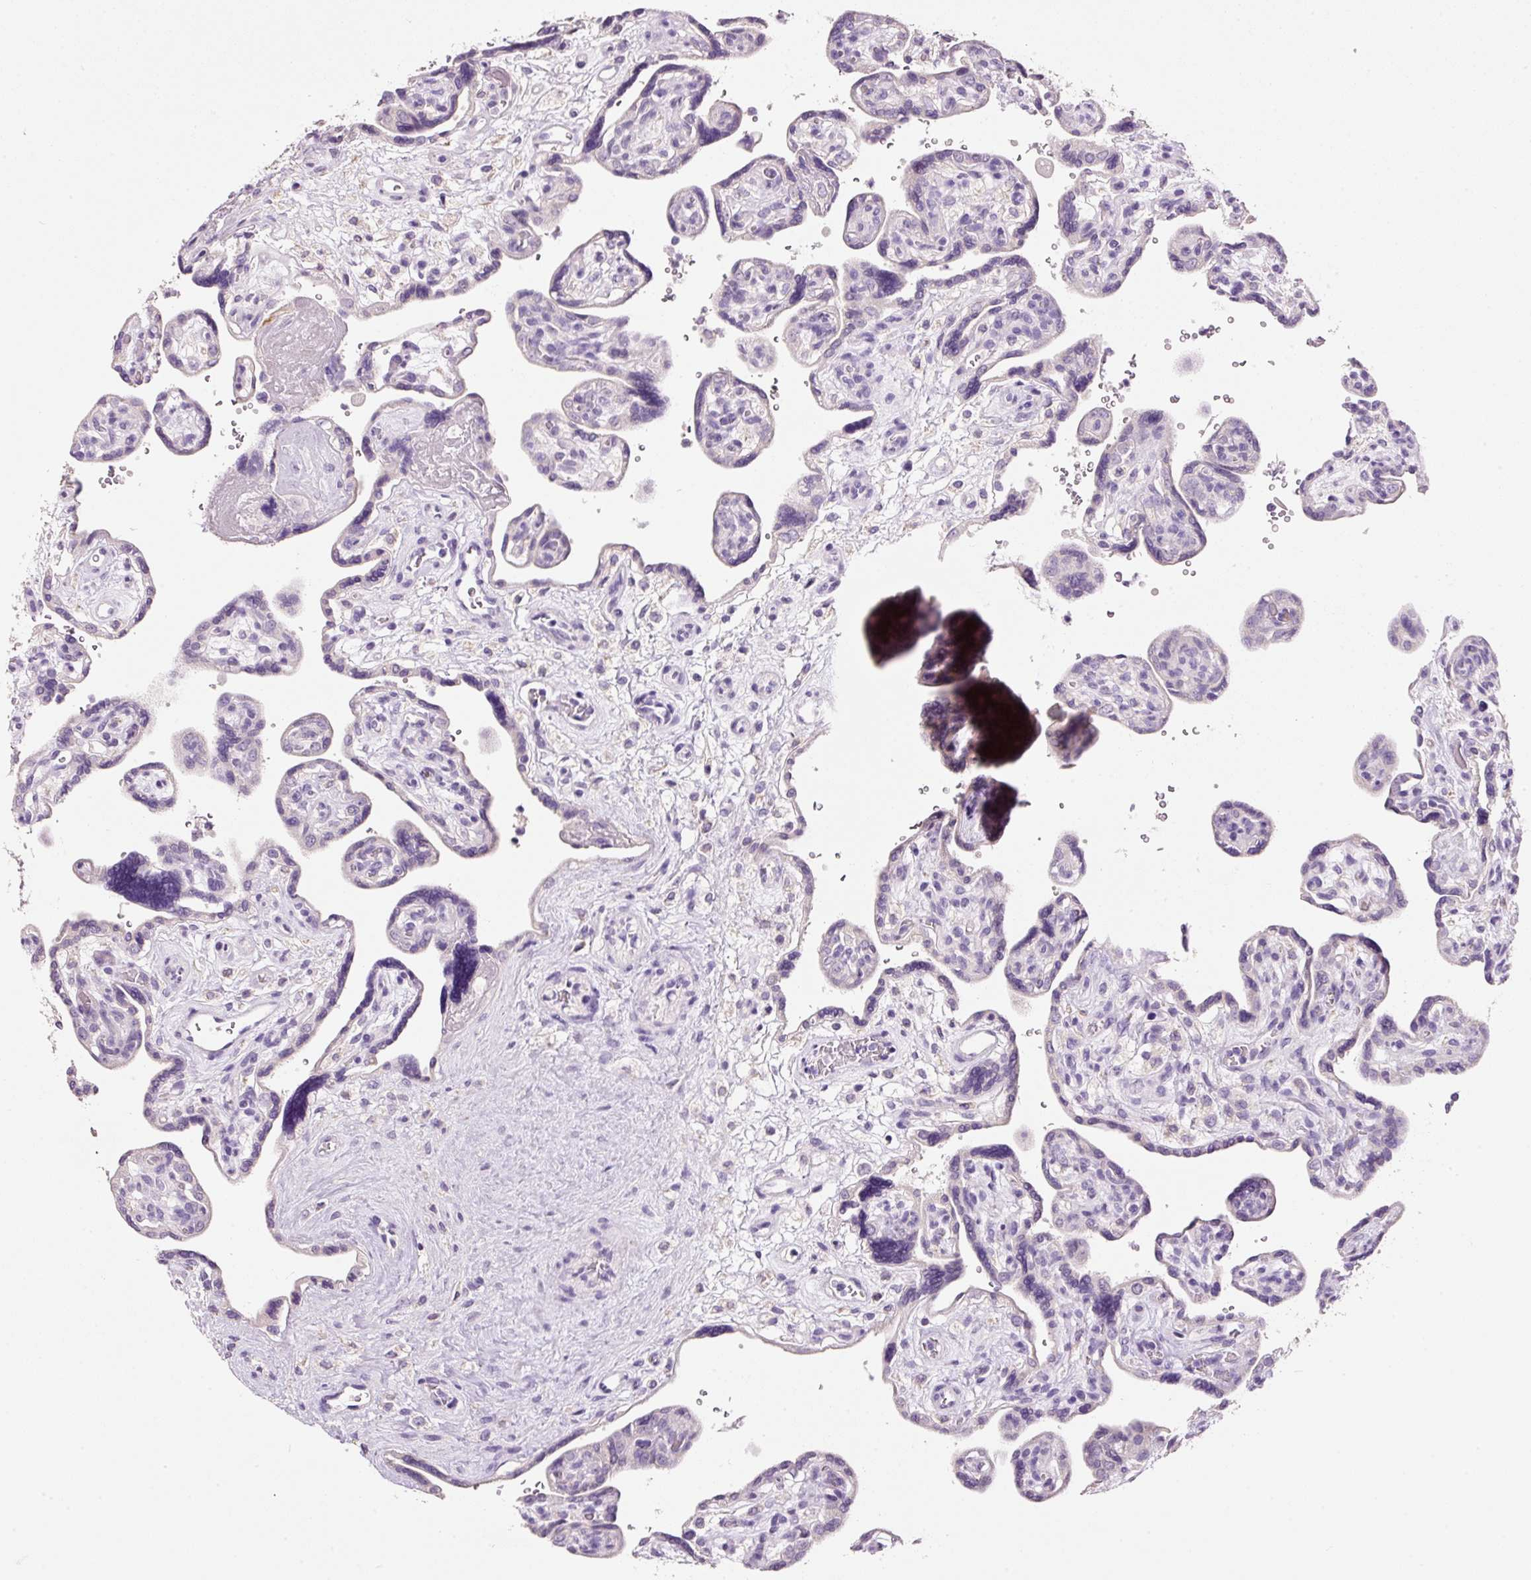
{"staining": {"intensity": "negative", "quantity": "none", "location": "none"}, "tissue": "placenta", "cell_type": "Decidual cells", "image_type": "normal", "snomed": [{"axis": "morphology", "description": "Normal tissue, NOS"}, {"axis": "topography", "description": "Placenta"}], "caption": "The micrograph displays no staining of decidual cells in benign placenta.", "gene": "TENT5C", "patient": {"sex": "female", "age": 39}}